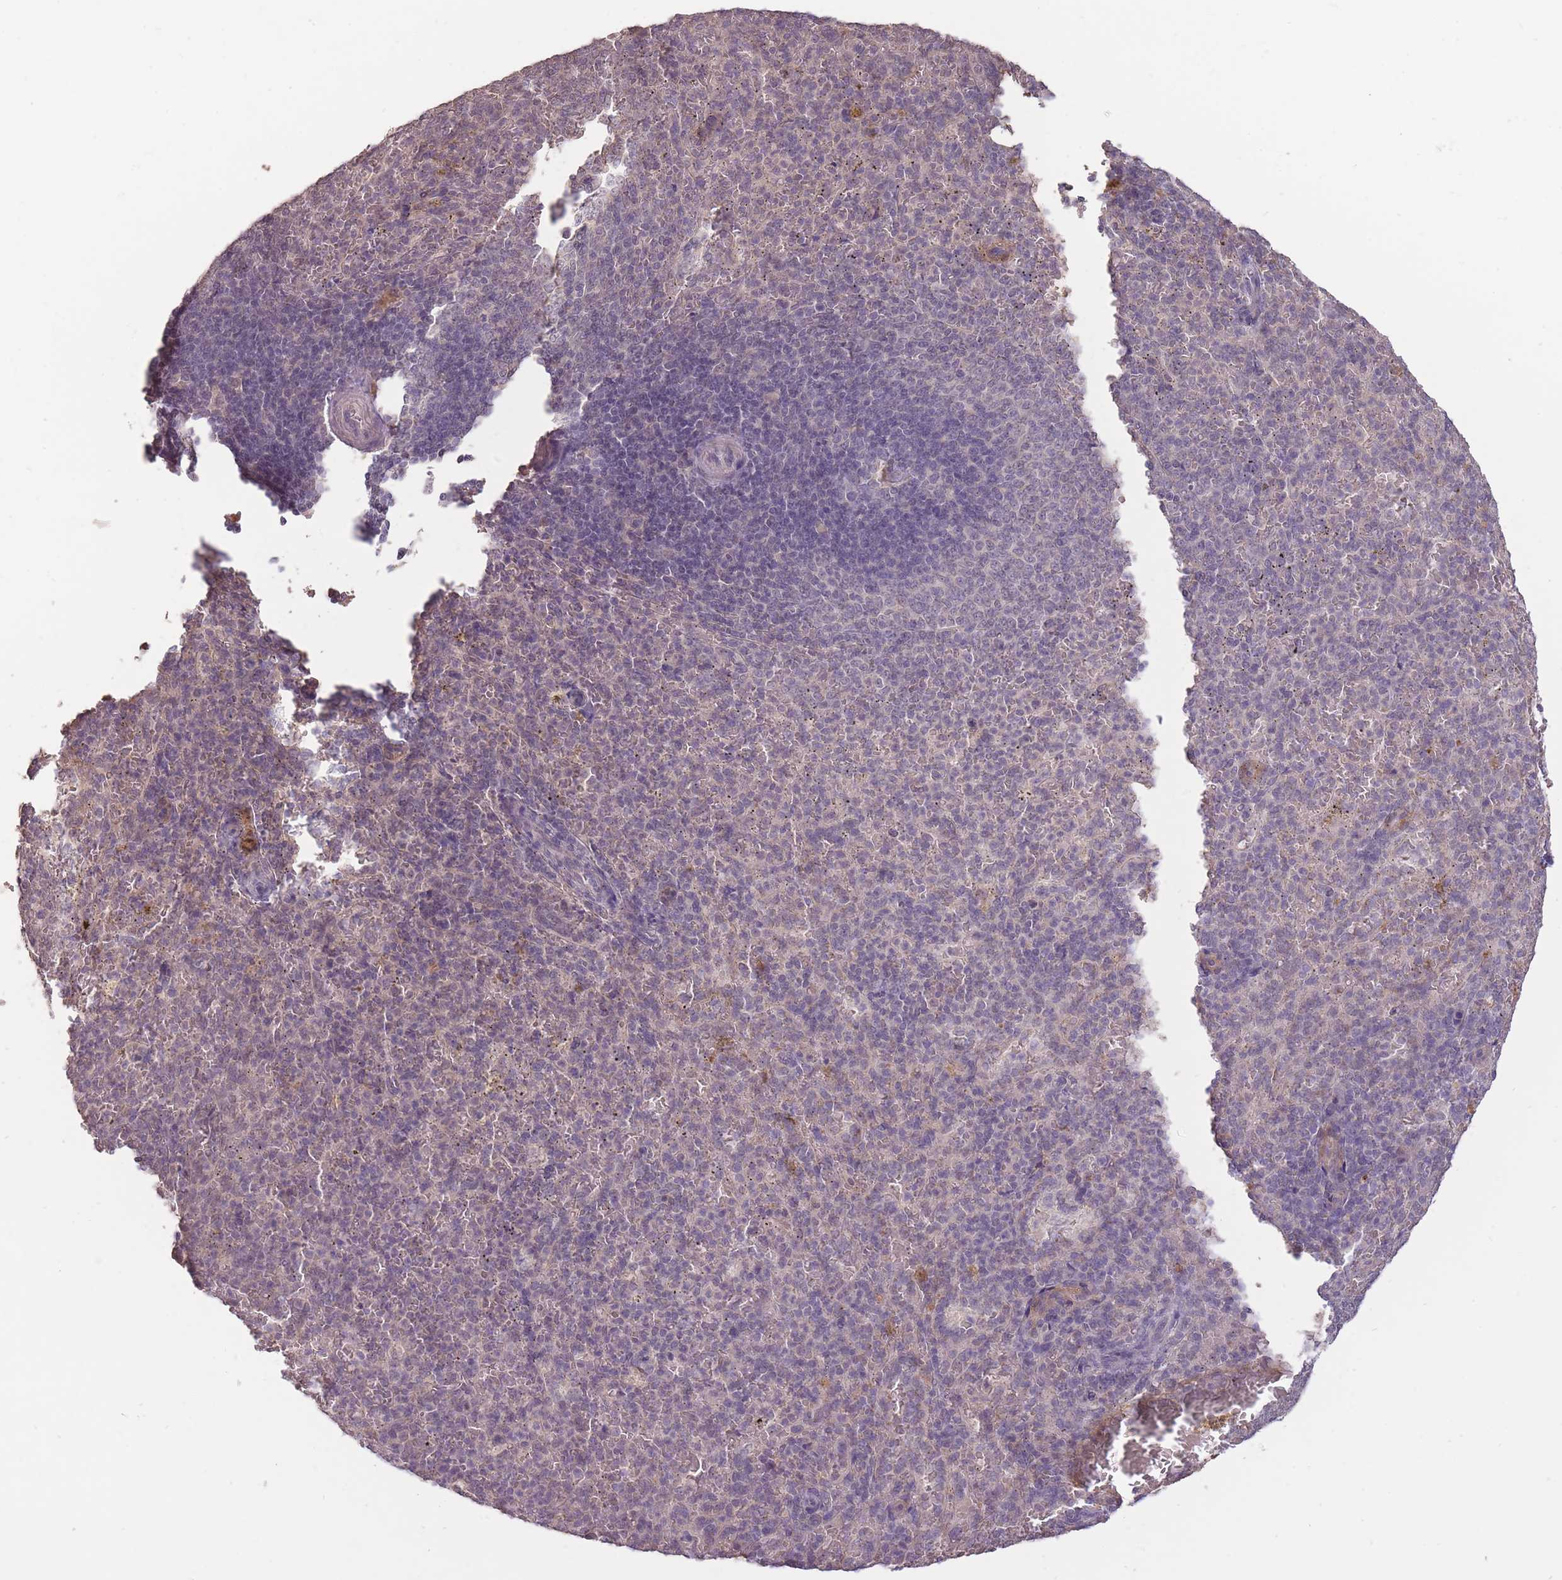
{"staining": {"intensity": "negative", "quantity": "none", "location": "none"}, "tissue": "spleen", "cell_type": "Cells in red pulp", "image_type": "normal", "snomed": [{"axis": "morphology", "description": "Normal tissue, NOS"}, {"axis": "topography", "description": "Spleen"}], "caption": "DAB (3,3'-diaminobenzidine) immunohistochemical staining of normal human spleen shows no significant staining in cells in red pulp.", "gene": "LRATD2", "patient": {"sex": "female", "age": 21}}